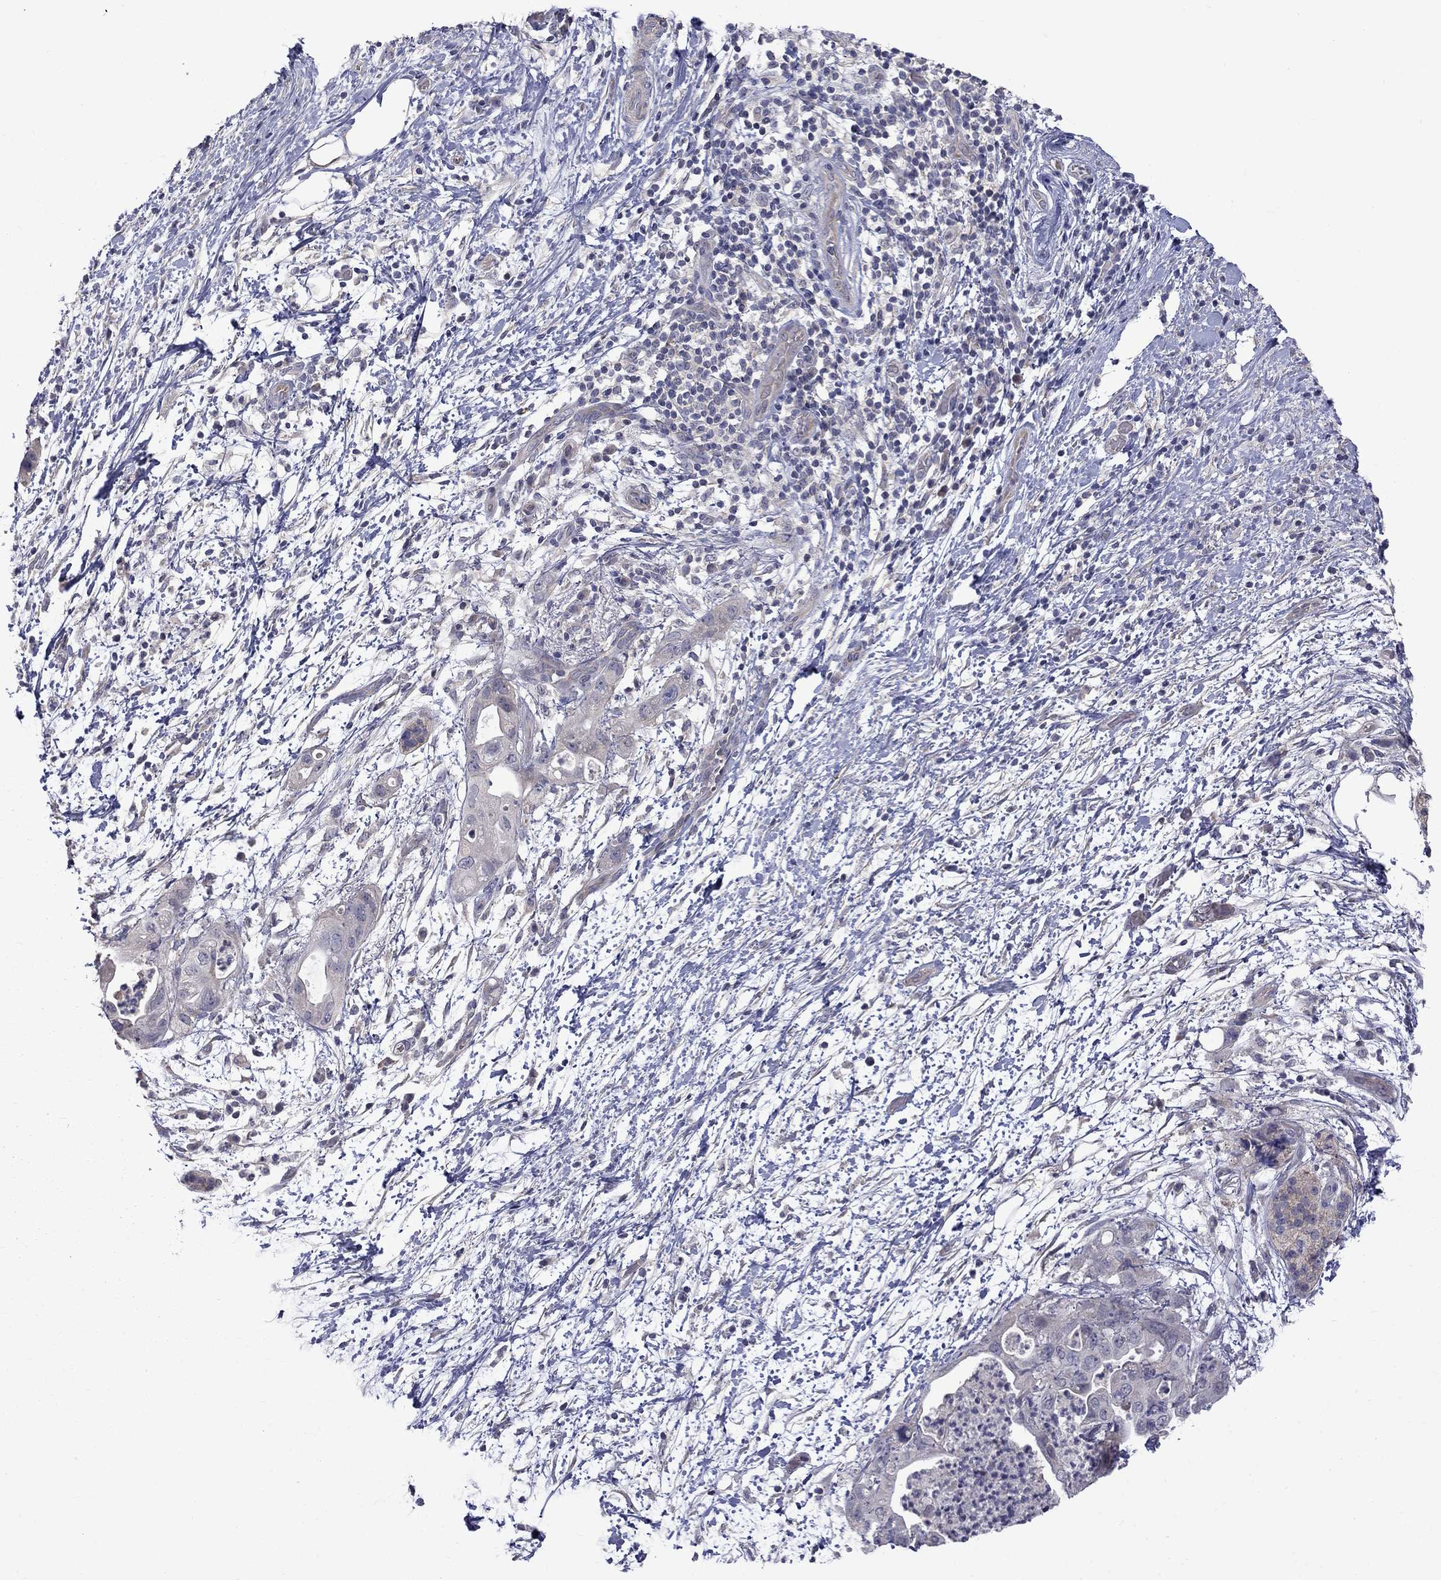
{"staining": {"intensity": "negative", "quantity": "none", "location": "none"}, "tissue": "pancreatic cancer", "cell_type": "Tumor cells", "image_type": "cancer", "snomed": [{"axis": "morphology", "description": "Adenocarcinoma, NOS"}, {"axis": "topography", "description": "Pancreas"}], "caption": "DAB immunohistochemical staining of human pancreatic cancer (adenocarcinoma) exhibits no significant staining in tumor cells.", "gene": "SLC39A14", "patient": {"sex": "female", "age": 72}}